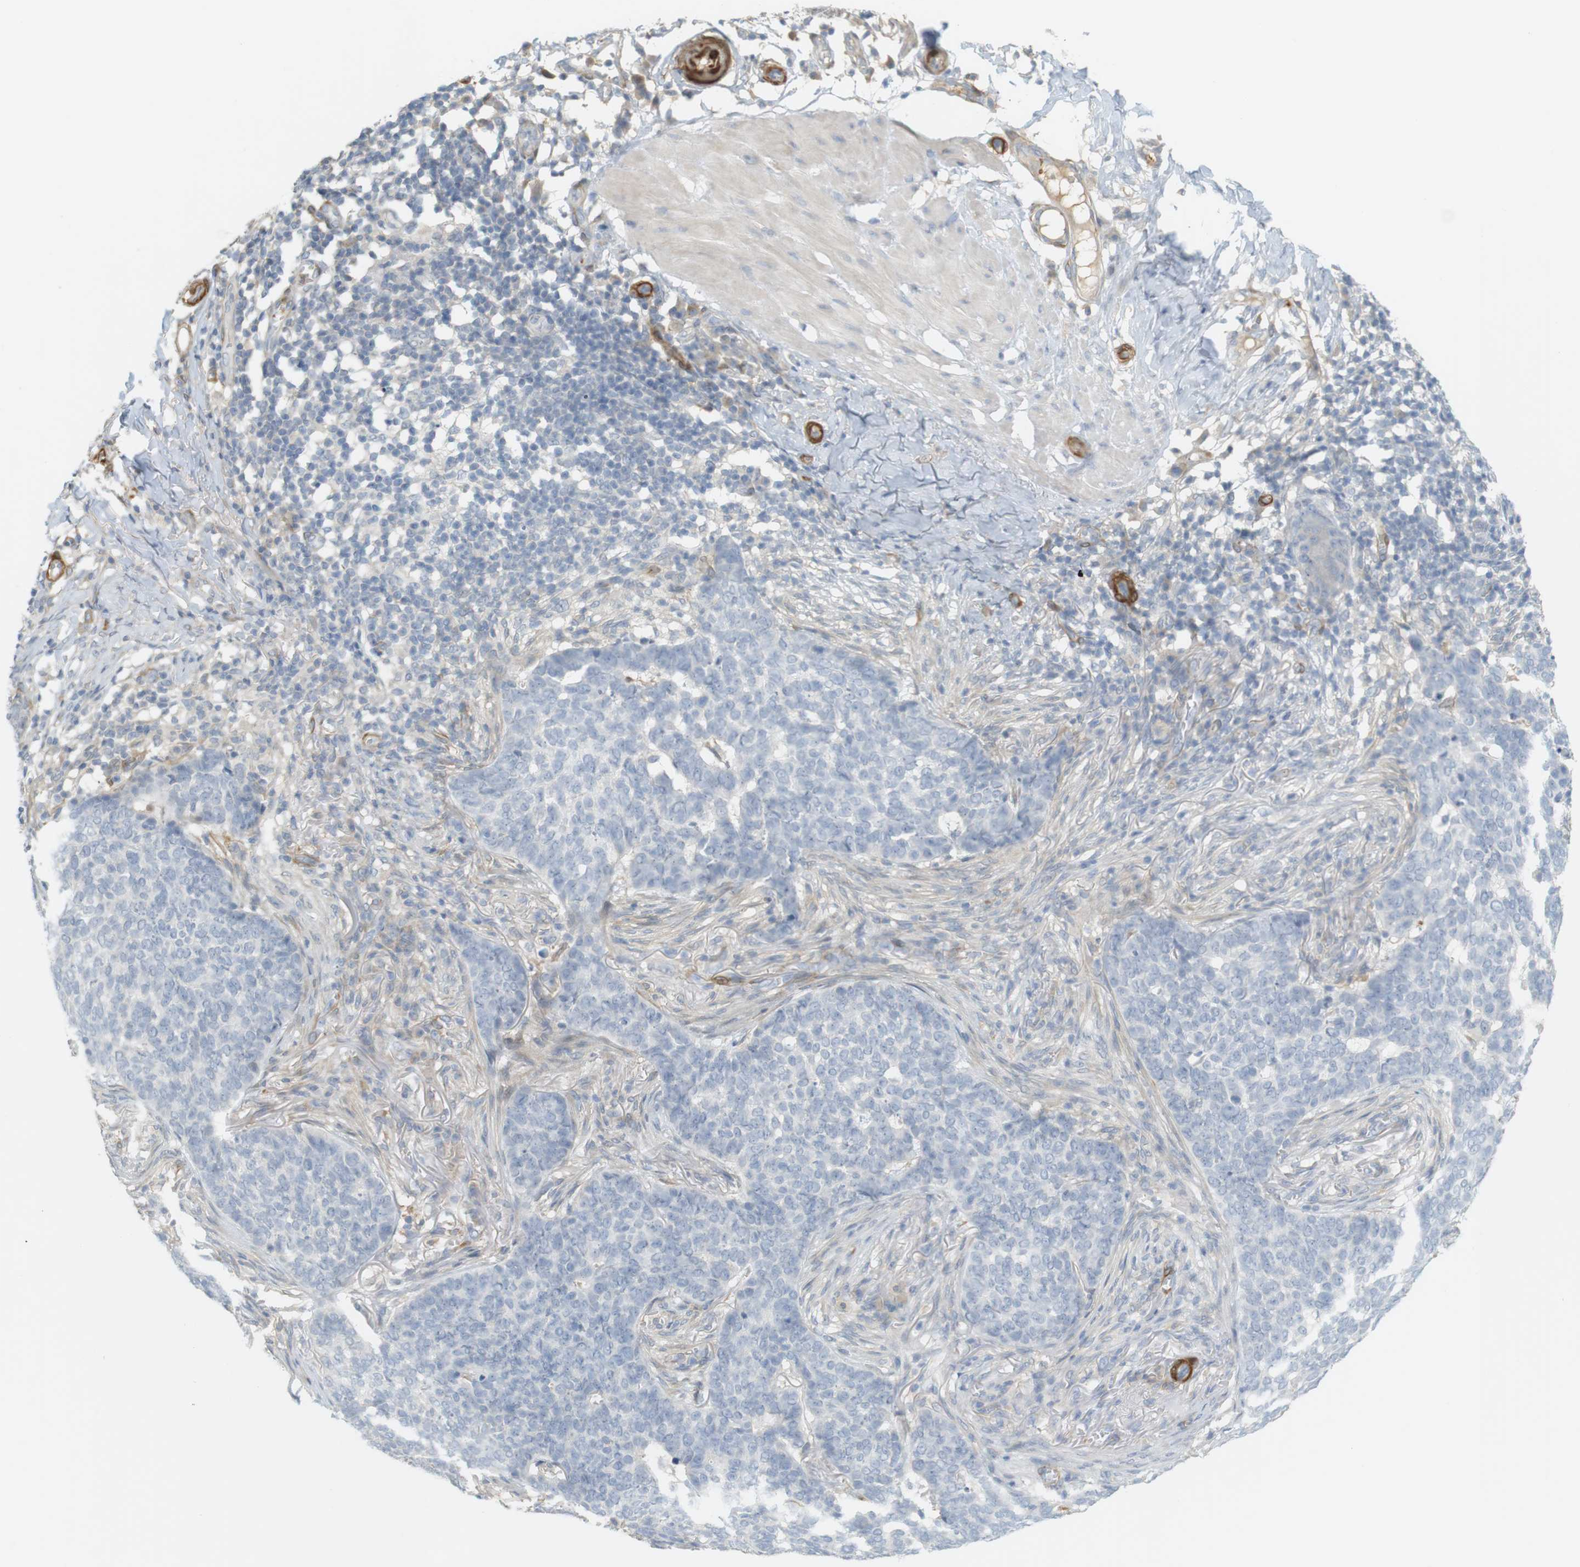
{"staining": {"intensity": "negative", "quantity": "none", "location": "none"}, "tissue": "skin cancer", "cell_type": "Tumor cells", "image_type": "cancer", "snomed": [{"axis": "morphology", "description": "Basal cell carcinoma"}, {"axis": "topography", "description": "Skin"}], "caption": "Human skin basal cell carcinoma stained for a protein using immunohistochemistry (IHC) displays no positivity in tumor cells.", "gene": "PDE3A", "patient": {"sex": "male", "age": 85}}